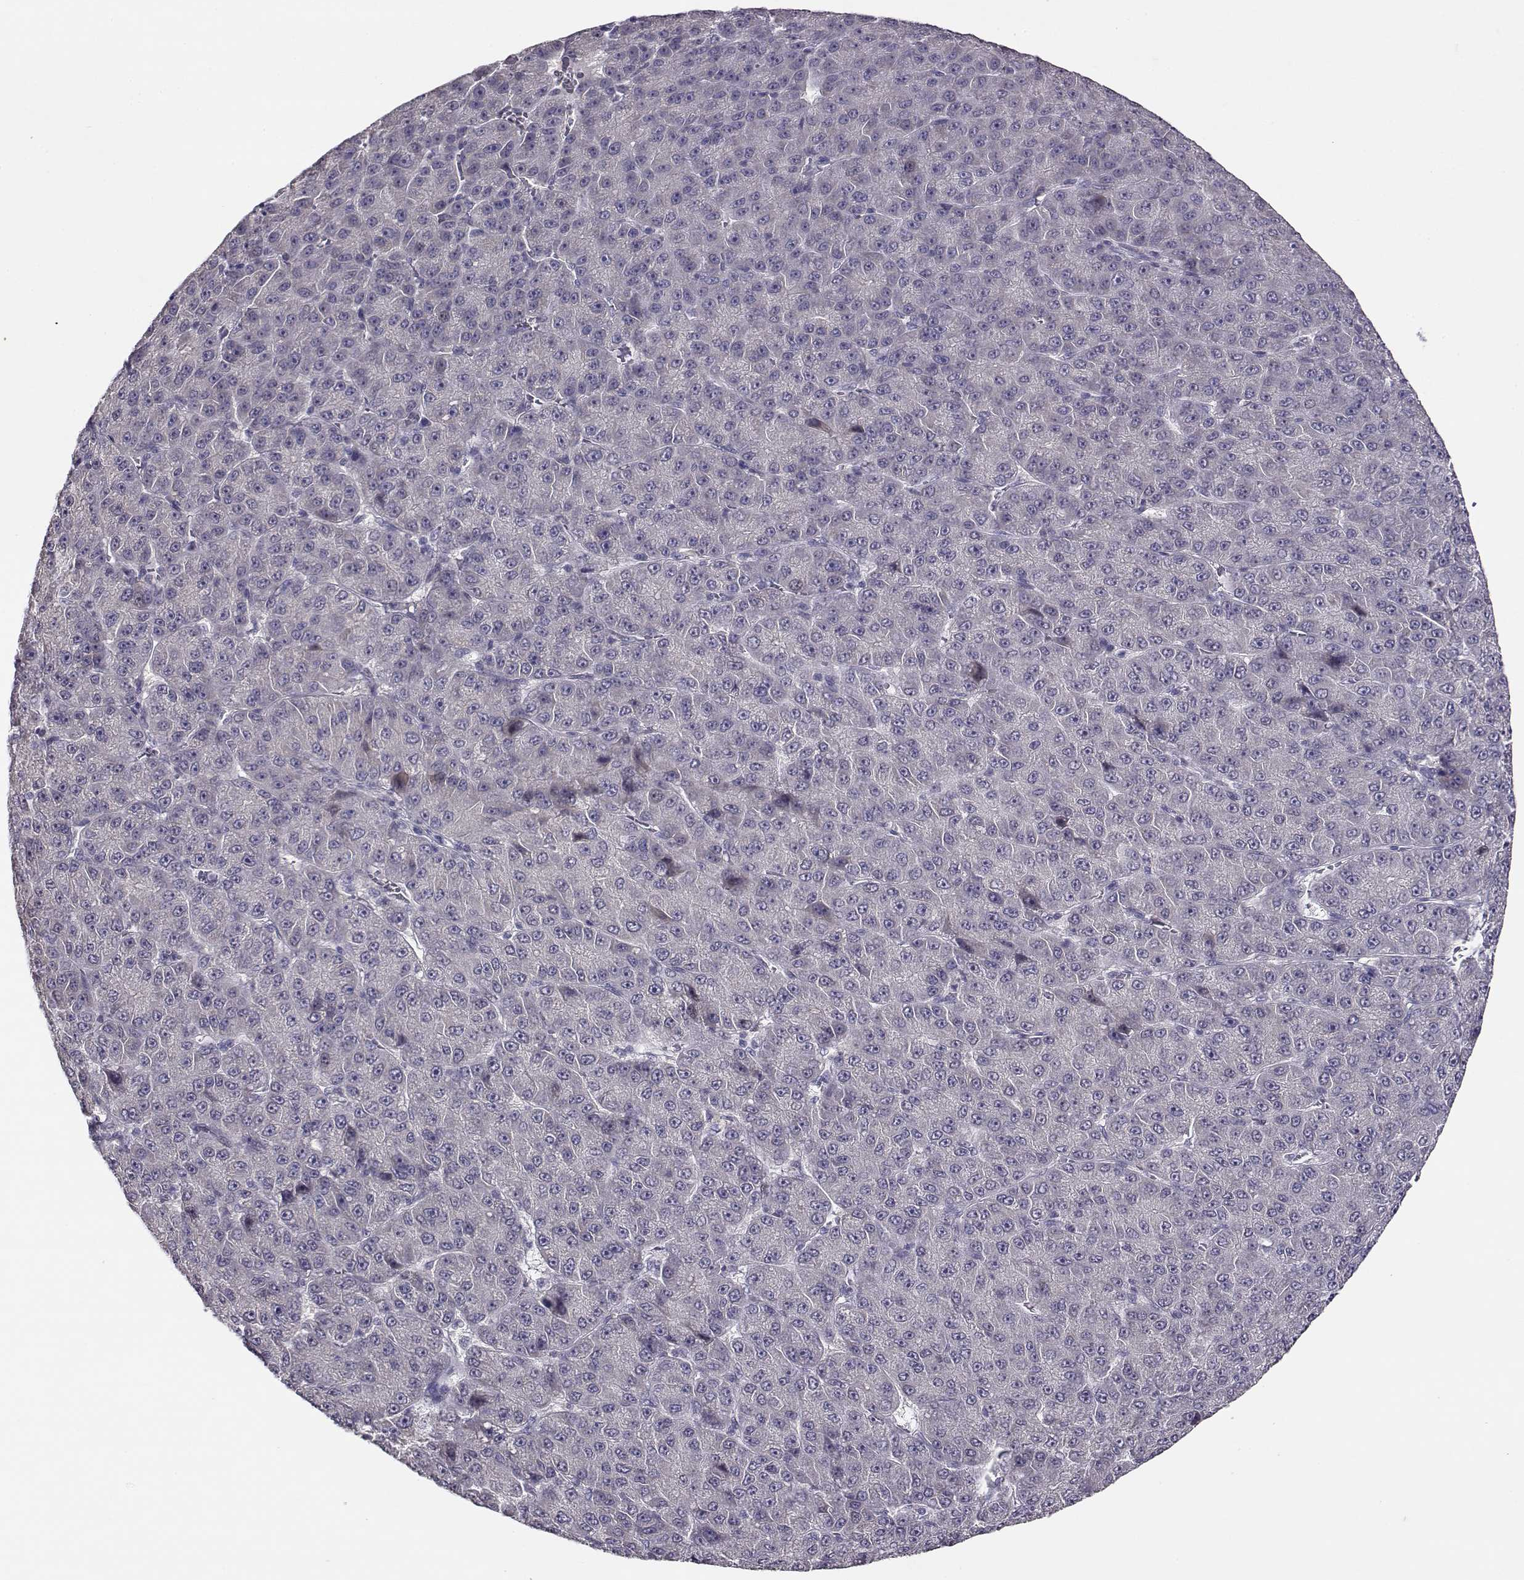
{"staining": {"intensity": "negative", "quantity": "none", "location": "none"}, "tissue": "liver cancer", "cell_type": "Tumor cells", "image_type": "cancer", "snomed": [{"axis": "morphology", "description": "Carcinoma, Hepatocellular, NOS"}, {"axis": "topography", "description": "Liver"}], "caption": "Tumor cells are negative for protein expression in human hepatocellular carcinoma (liver).", "gene": "RHOXF2", "patient": {"sex": "male", "age": 67}}